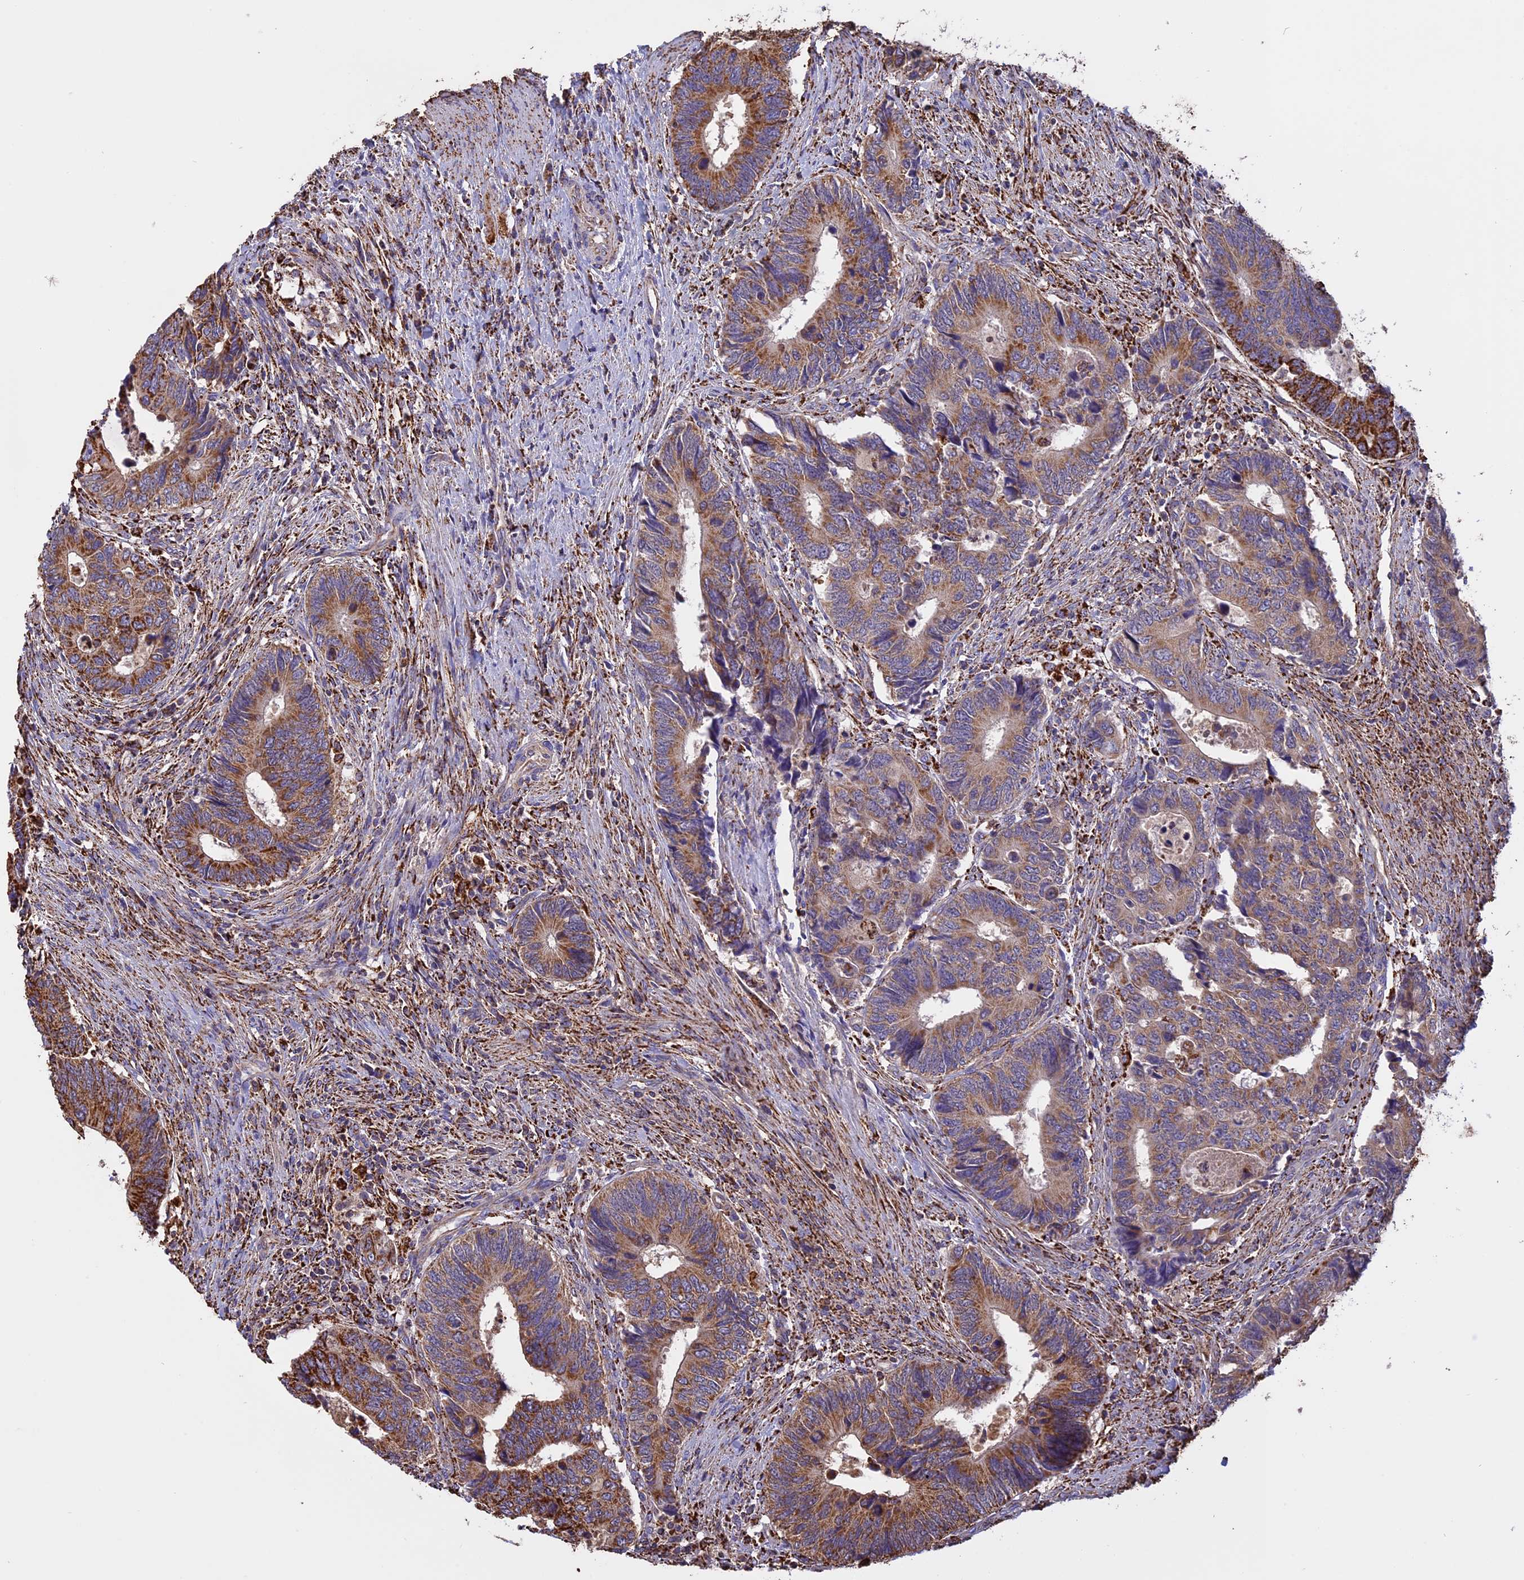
{"staining": {"intensity": "moderate", "quantity": ">75%", "location": "cytoplasmic/membranous"}, "tissue": "colorectal cancer", "cell_type": "Tumor cells", "image_type": "cancer", "snomed": [{"axis": "morphology", "description": "Adenocarcinoma, NOS"}, {"axis": "topography", "description": "Colon"}], "caption": "Protein expression analysis of human colorectal cancer (adenocarcinoma) reveals moderate cytoplasmic/membranous expression in about >75% of tumor cells.", "gene": "KCNG1", "patient": {"sex": "male", "age": 87}}